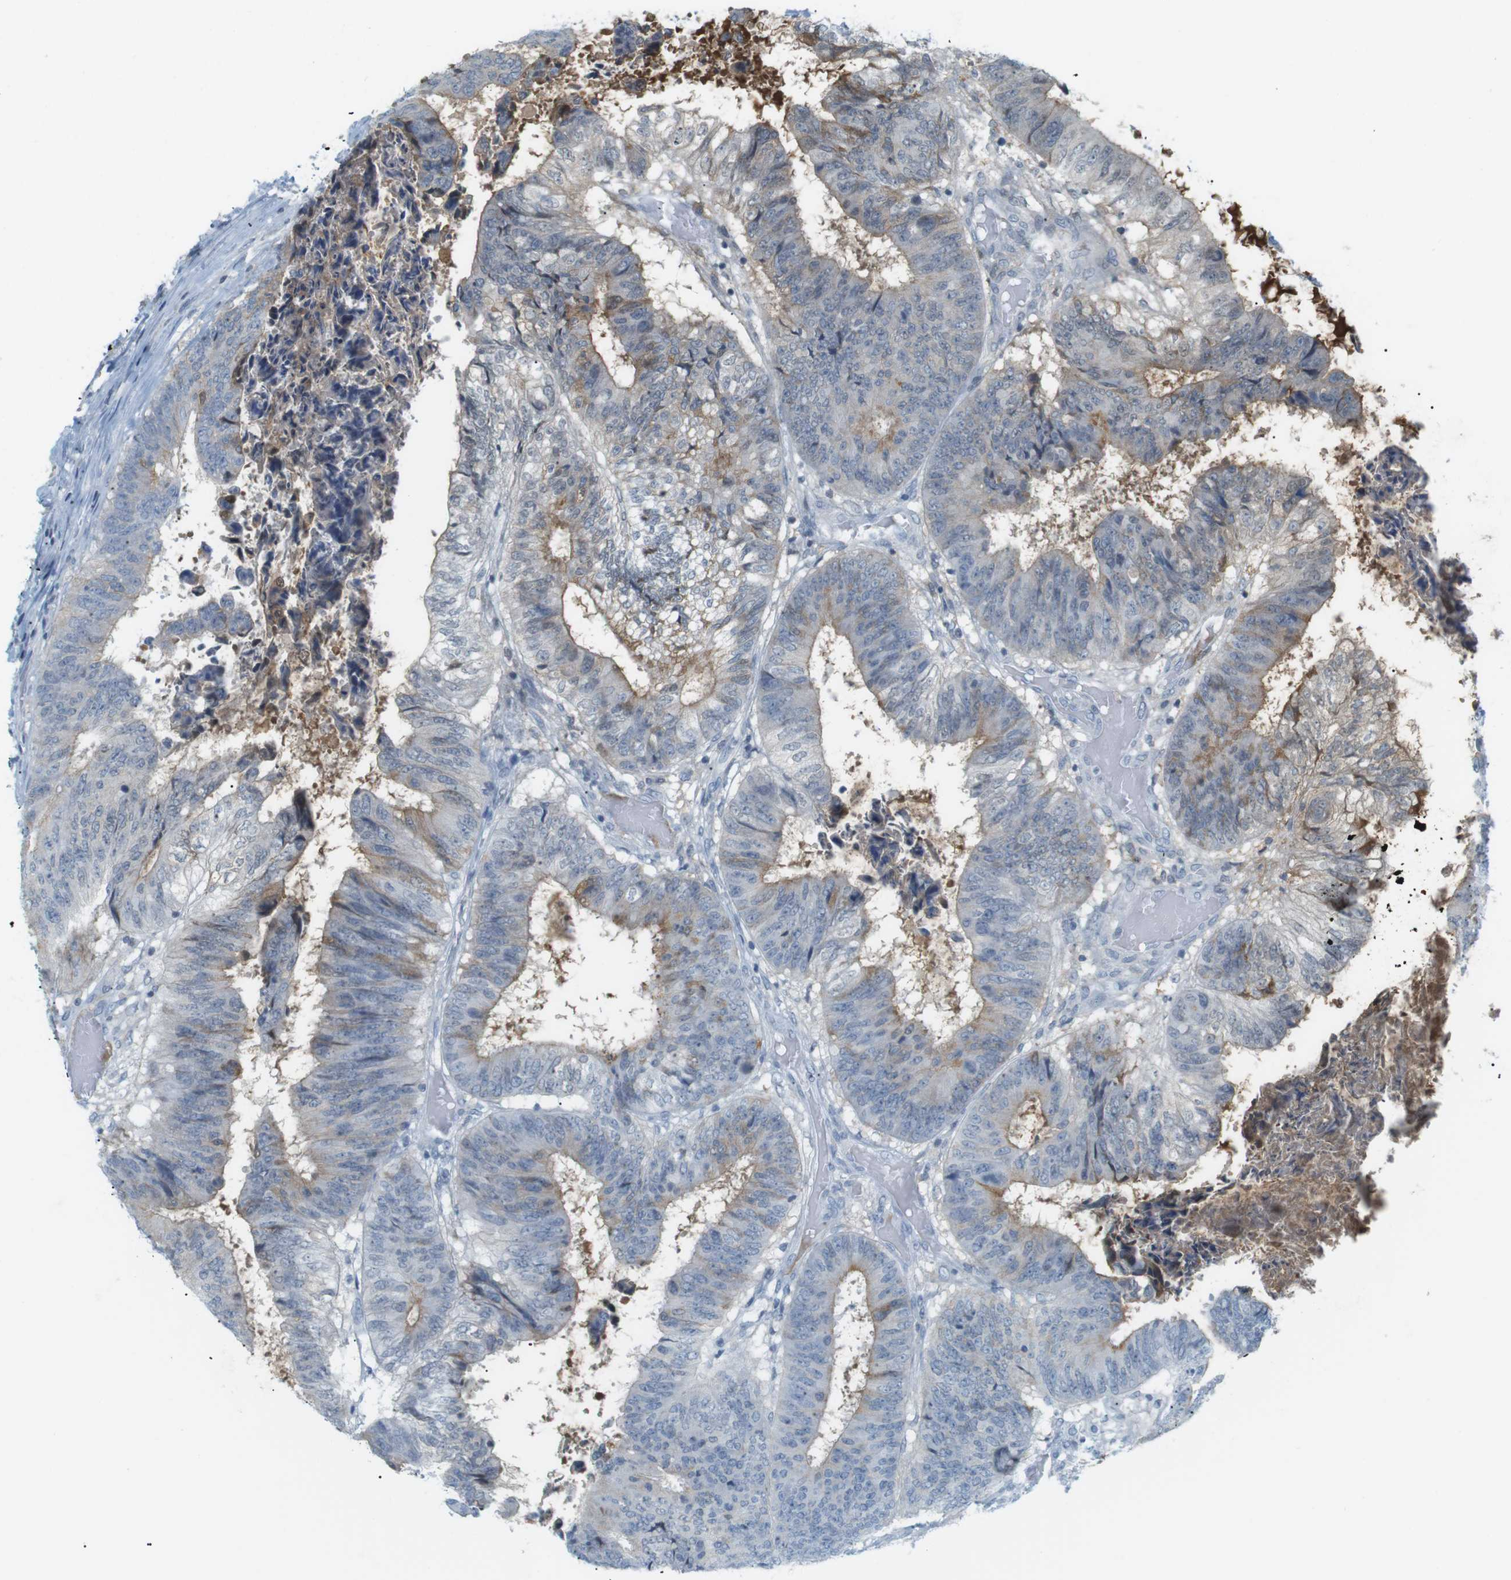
{"staining": {"intensity": "moderate", "quantity": "<25%", "location": "cytoplasmic/membranous"}, "tissue": "colorectal cancer", "cell_type": "Tumor cells", "image_type": "cancer", "snomed": [{"axis": "morphology", "description": "Adenocarcinoma, NOS"}, {"axis": "topography", "description": "Rectum"}], "caption": "Moderate cytoplasmic/membranous positivity is seen in about <25% of tumor cells in adenocarcinoma (colorectal).", "gene": "AZGP1", "patient": {"sex": "male", "age": 72}}